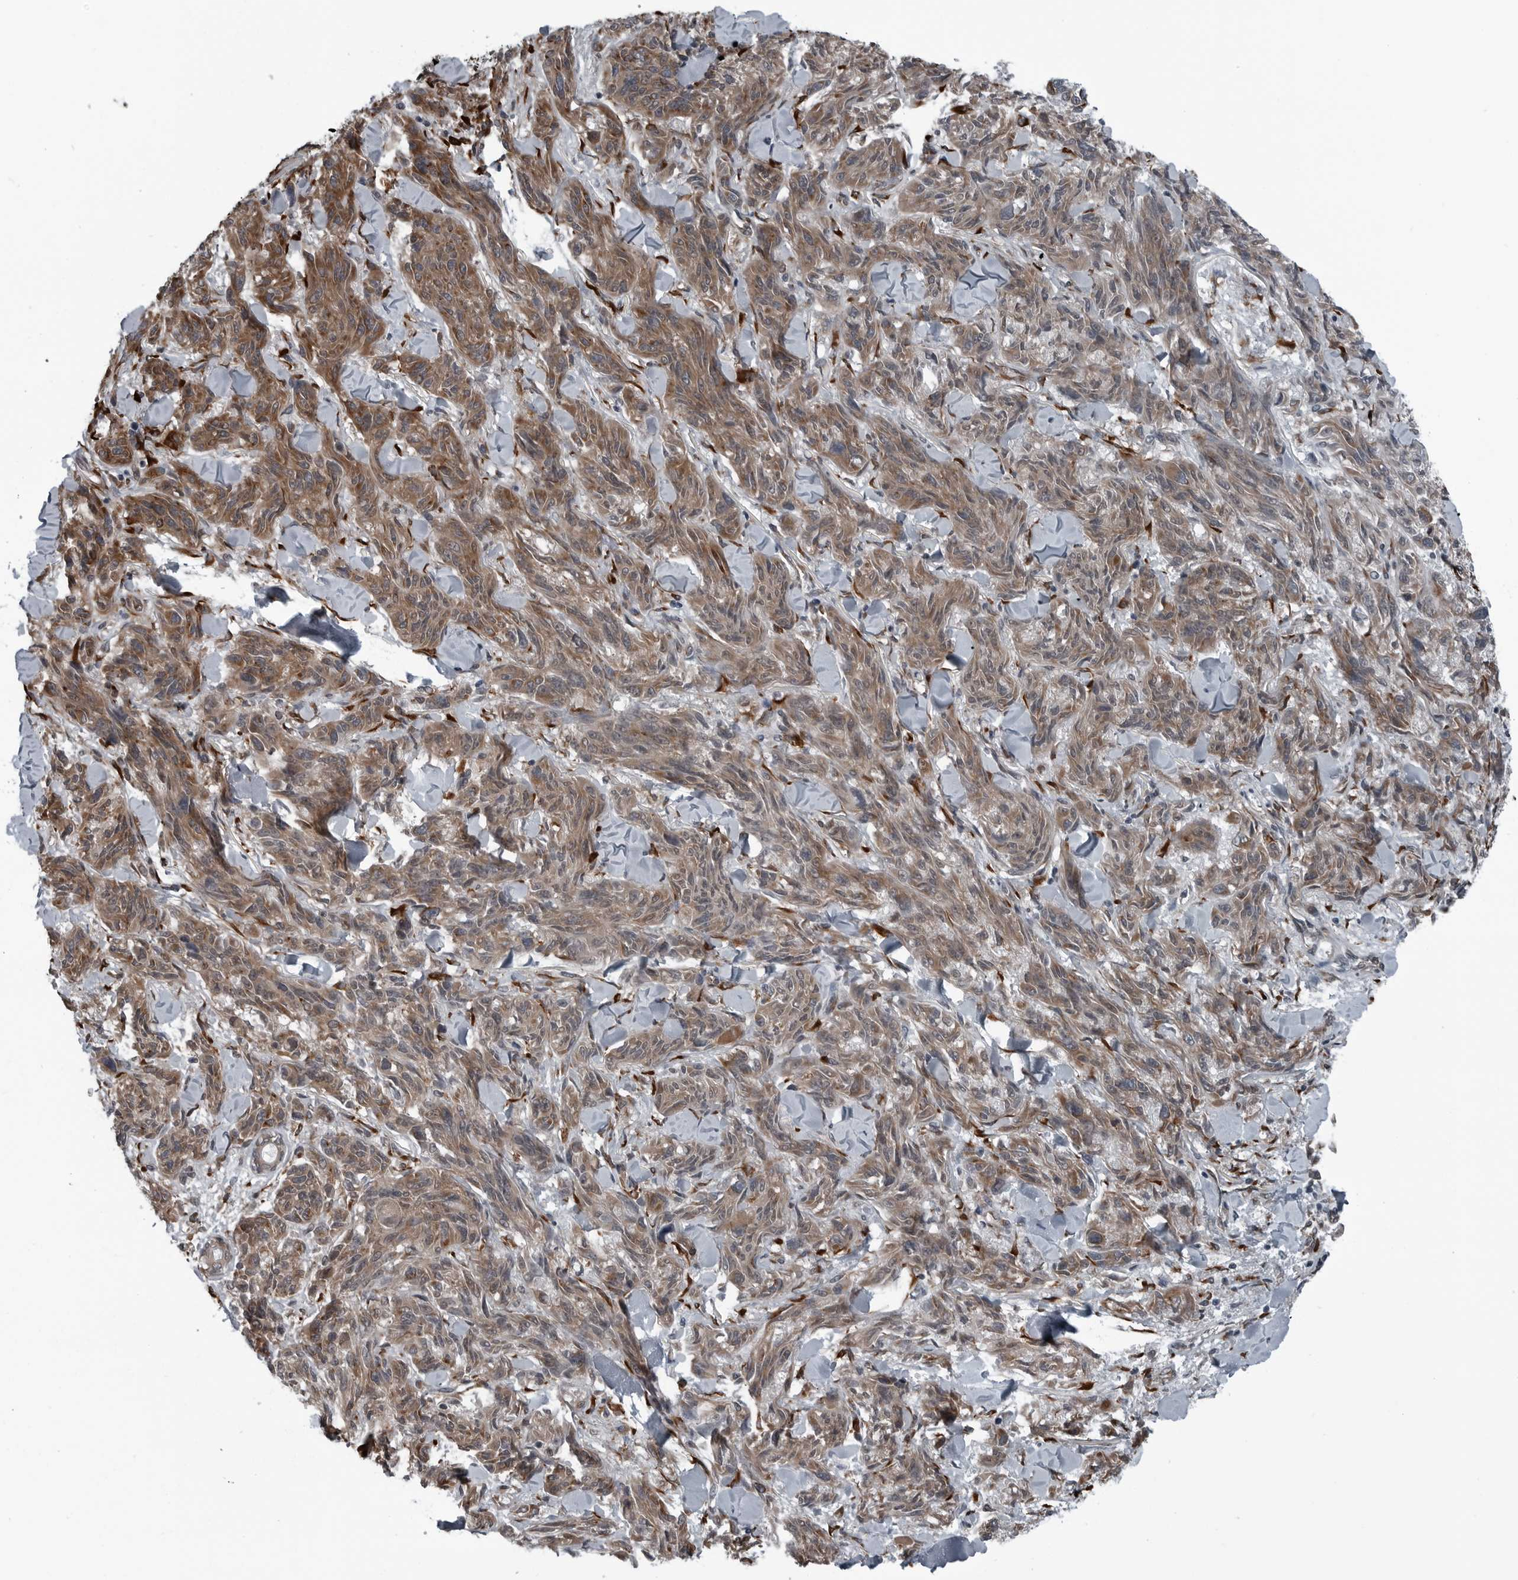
{"staining": {"intensity": "moderate", "quantity": ">75%", "location": "cytoplasmic/membranous"}, "tissue": "melanoma", "cell_type": "Tumor cells", "image_type": "cancer", "snomed": [{"axis": "morphology", "description": "Malignant melanoma, NOS"}, {"axis": "topography", "description": "Skin"}], "caption": "Protein staining by immunohistochemistry (IHC) demonstrates moderate cytoplasmic/membranous staining in approximately >75% of tumor cells in malignant melanoma. Immunohistochemistry stains the protein in brown and the nuclei are stained blue.", "gene": "CEP85", "patient": {"sex": "male", "age": 53}}